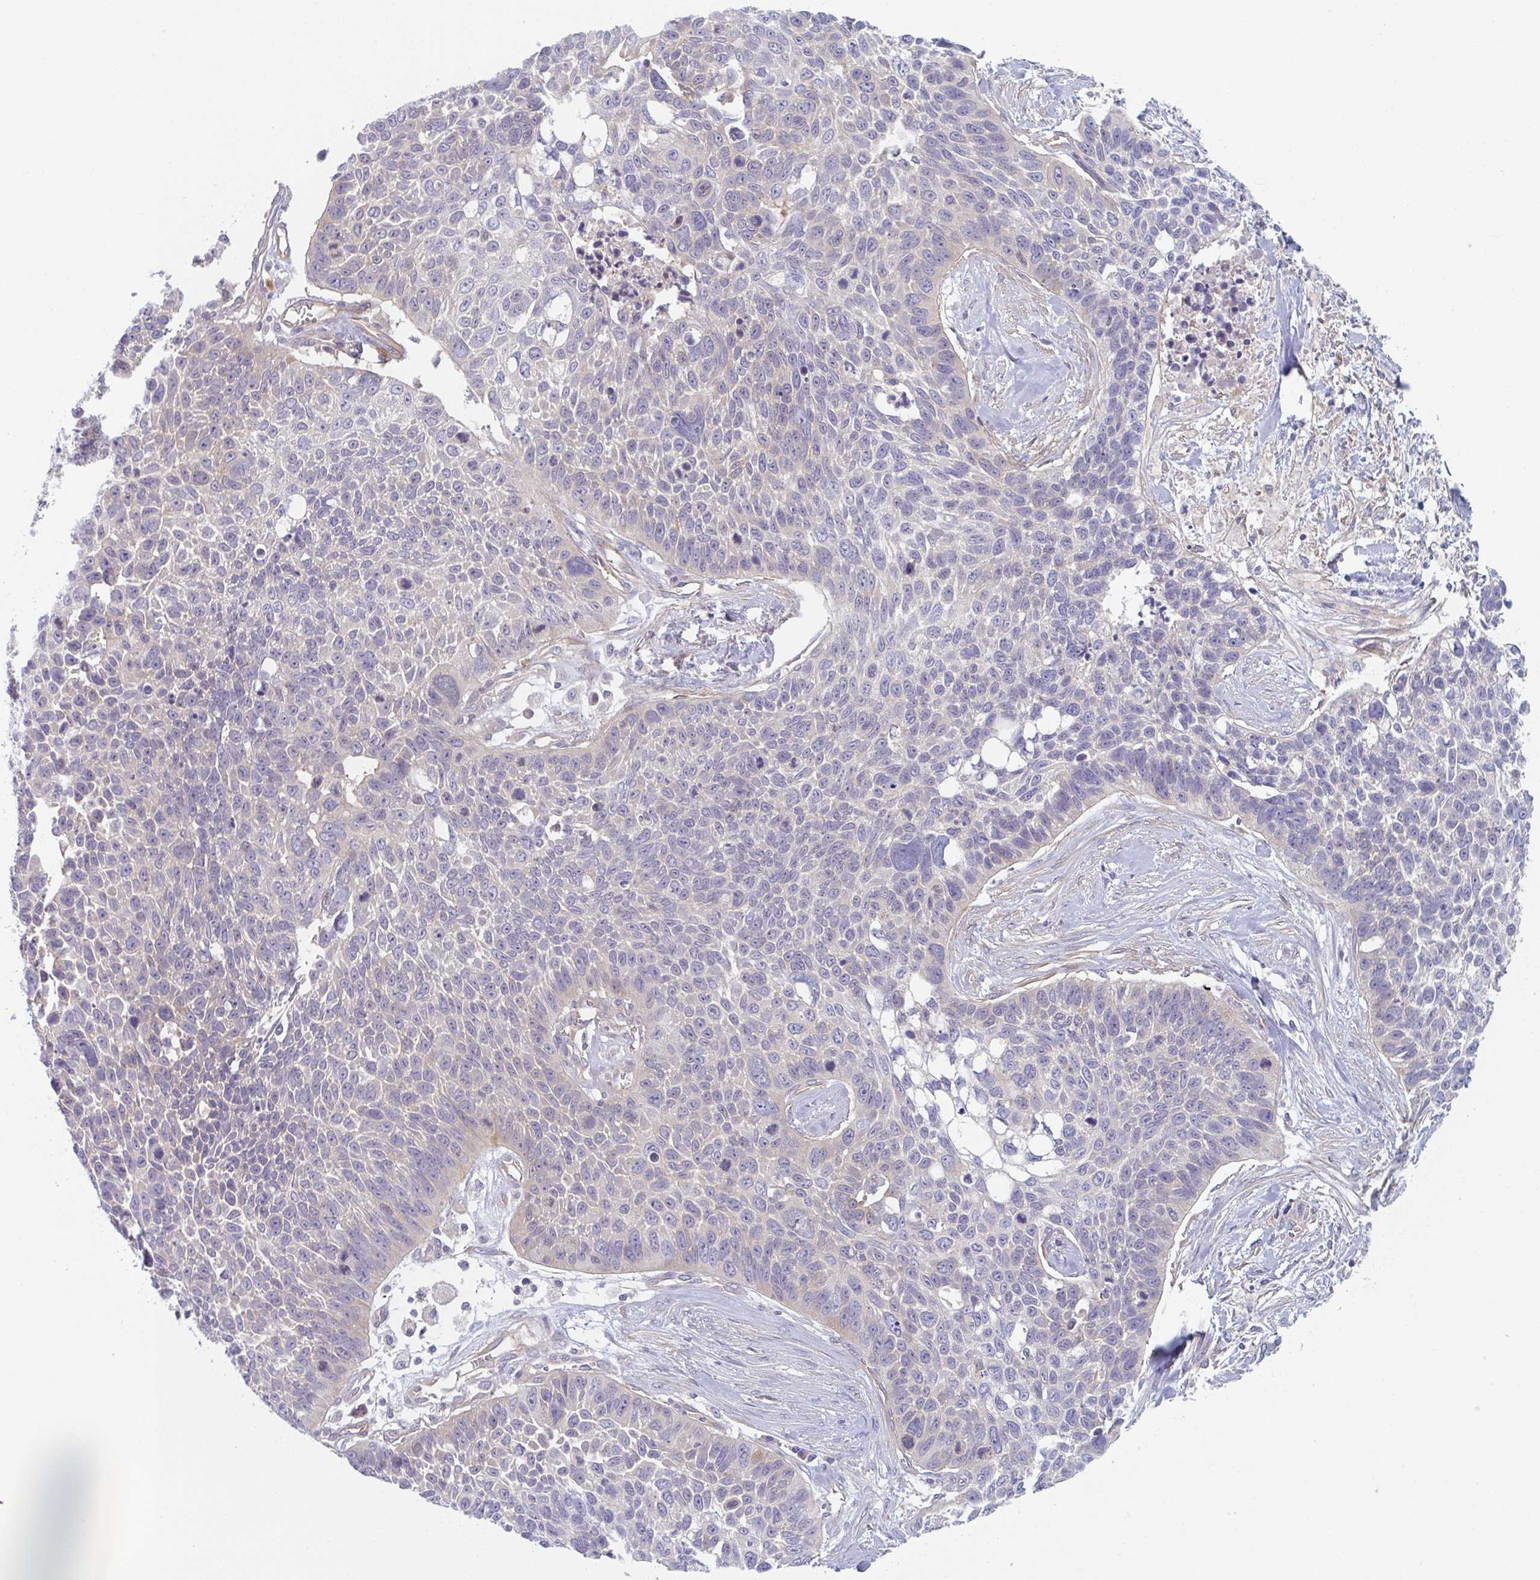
{"staining": {"intensity": "weak", "quantity": "<25%", "location": "cytoplasmic/membranous"}, "tissue": "lung cancer", "cell_type": "Tumor cells", "image_type": "cancer", "snomed": [{"axis": "morphology", "description": "Squamous cell carcinoma, NOS"}, {"axis": "topography", "description": "Lung"}], "caption": "Lung squamous cell carcinoma was stained to show a protein in brown. There is no significant positivity in tumor cells. Nuclei are stained in blue.", "gene": "AMPD2", "patient": {"sex": "male", "age": 62}}